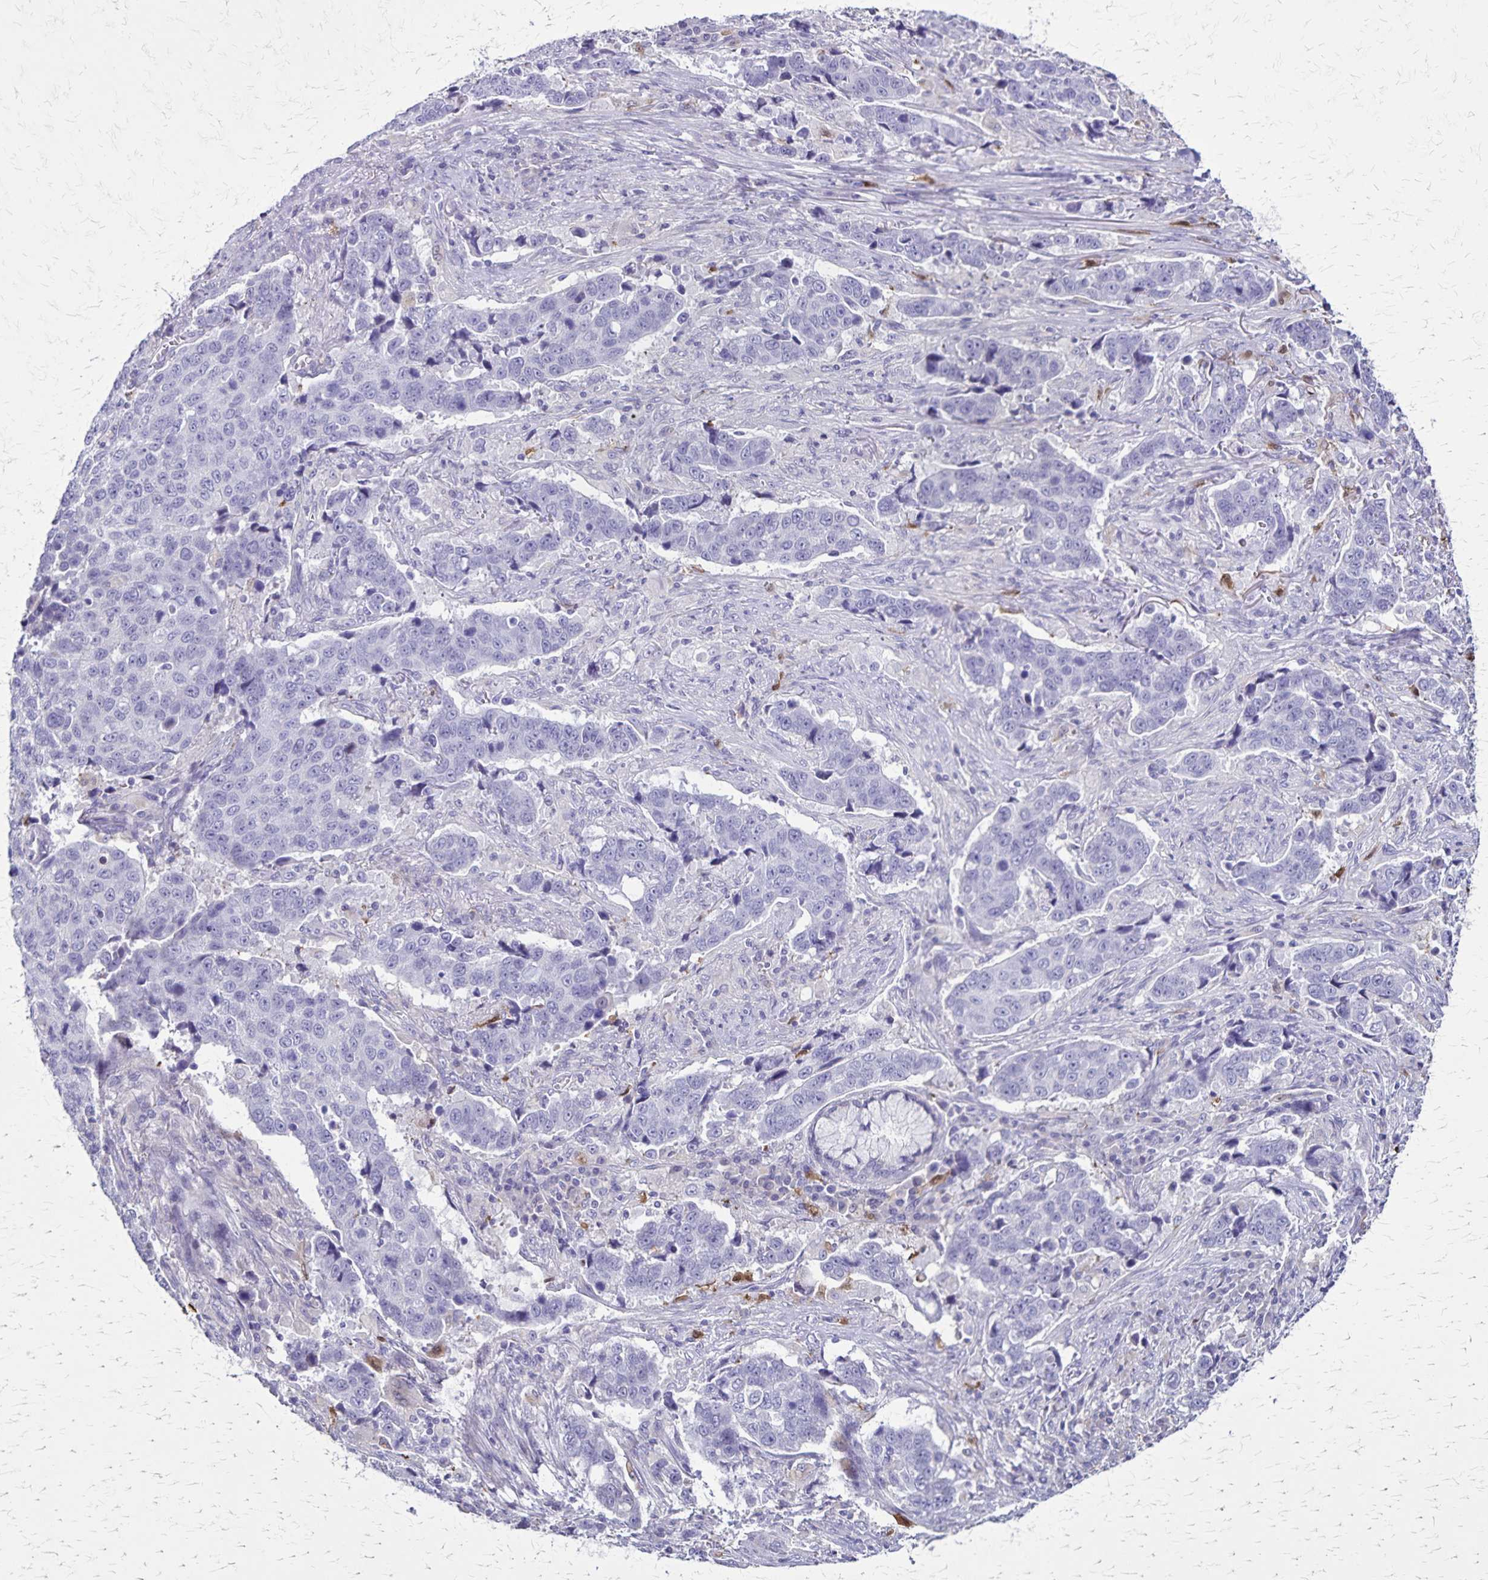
{"staining": {"intensity": "negative", "quantity": "none", "location": "none"}, "tissue": "lung cancer", "cell_type": "Tumor cells", "image_type": "cancer", "snomed": [{"axis": "morphology", "description": "Squamous cell carcinoma, NOS"}, {"axis": "topography", "description": "Lymph node"}, {"axis": "topography", "description": "Lung"}], "caption": "Immunohistochemistry image of neoplastic tissue: human lung cancer stained with DAB exhibits no significant protein expression in tumor cells. (DAB (3,3'-diaminobenzidine) immunohistochemistry (IHC), high magnification).", "gene": "ULBP3", "patient": {"sex": "male", "age": 61}}